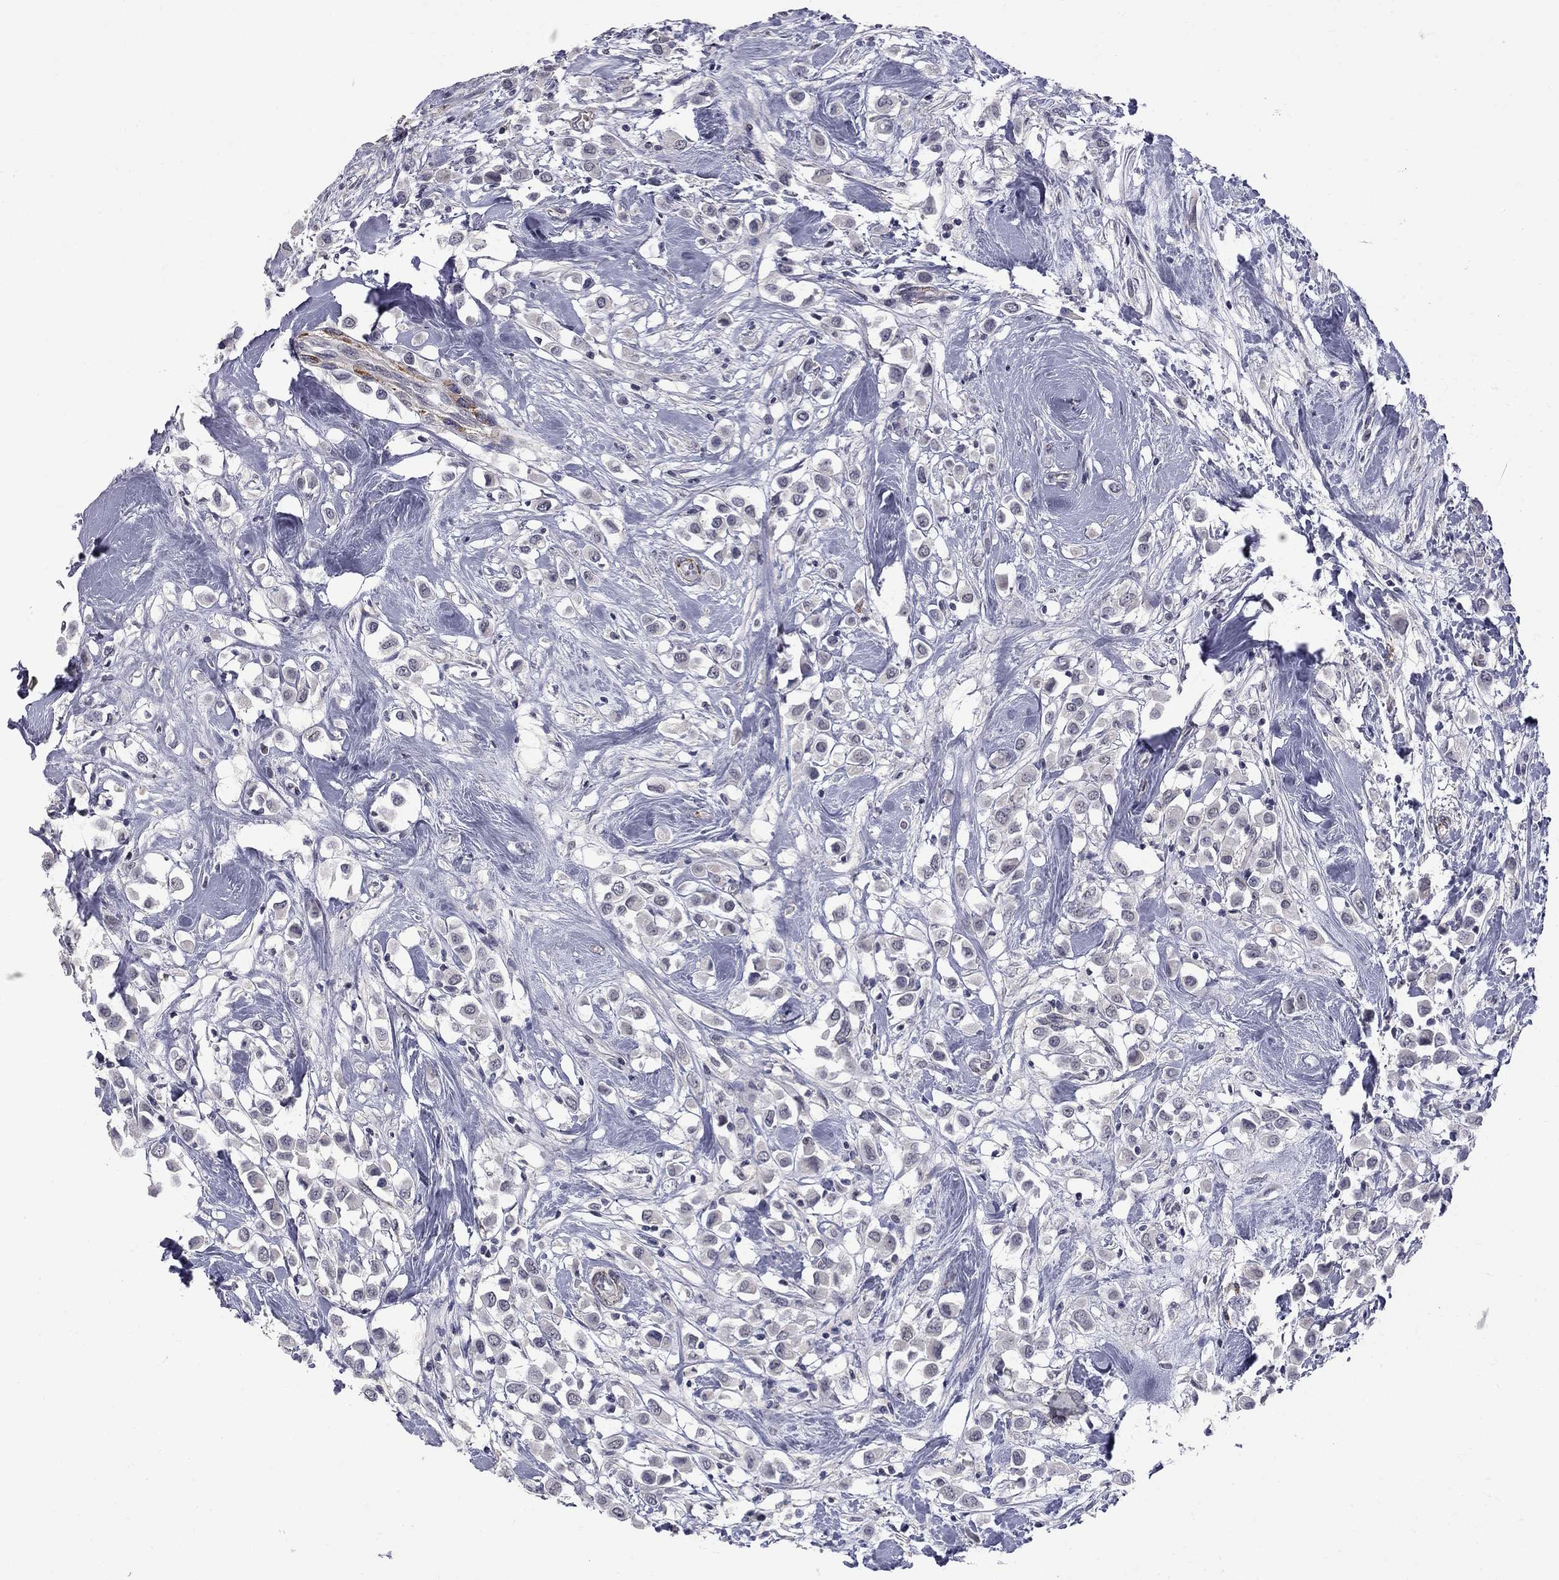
{"staining": {"intensity": "negative", "quantity": "none", "location": "none"}, "tissue": "breast cancer", "cell_type": "Tumor cells", "image_type": "cancer", "snomed": [{"axis": "morphology", "description": "Duct carcinoma"}, {"axis": "topography", "description": "Breast"}], "caption": "This is an IHC histopathology image of breast cancer (invasive ductal carcinoma). There is no staining in tumor cells.", "gene": "GSG1L", "patient": {"sex": "female", "age": 61}}